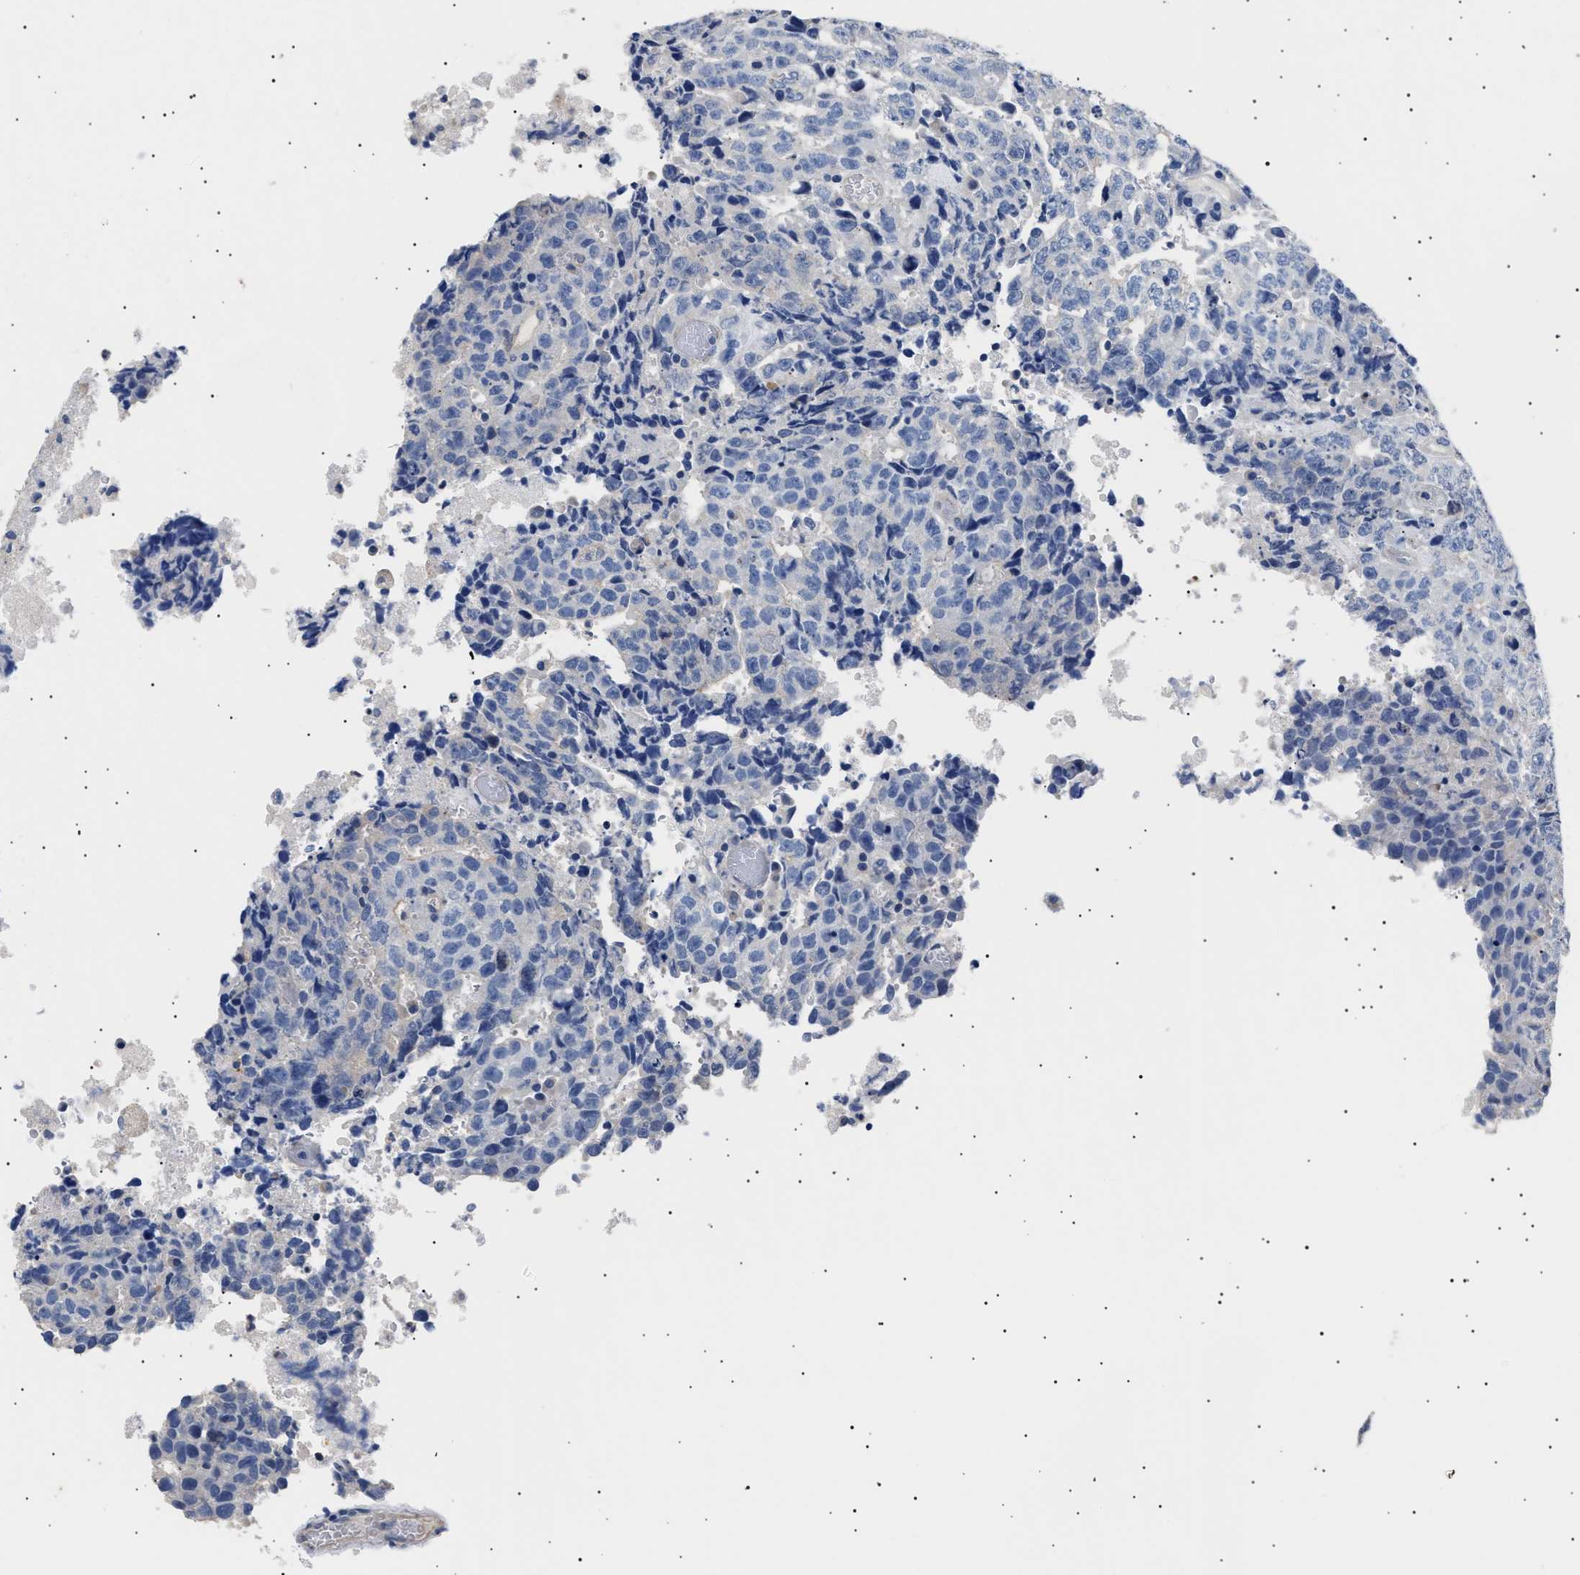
{"staining": {"intensity": "negative", "quantity": "none", "location": "none"}, "tissue": "testis cancer", "cell_type": "Tumor cells", "image_type": "cancer", "snomed": [{"axis": "morphology", "description": "Necrosis, NOS"}, {"axis": "morphology", "description": "Carcinoma, Embryonal, NOS"}, {"axis": "topography", "description": "Testis"}], "caption": "High magnification brightfield microscopy of embryonal carcinoma (testis) stained with DAB (brown) and counterstained with hematoxylin (blue): tumor cells show no significant expression.", "gene": "HEMGN", "patient": {"sex": "male", "age": 19}}